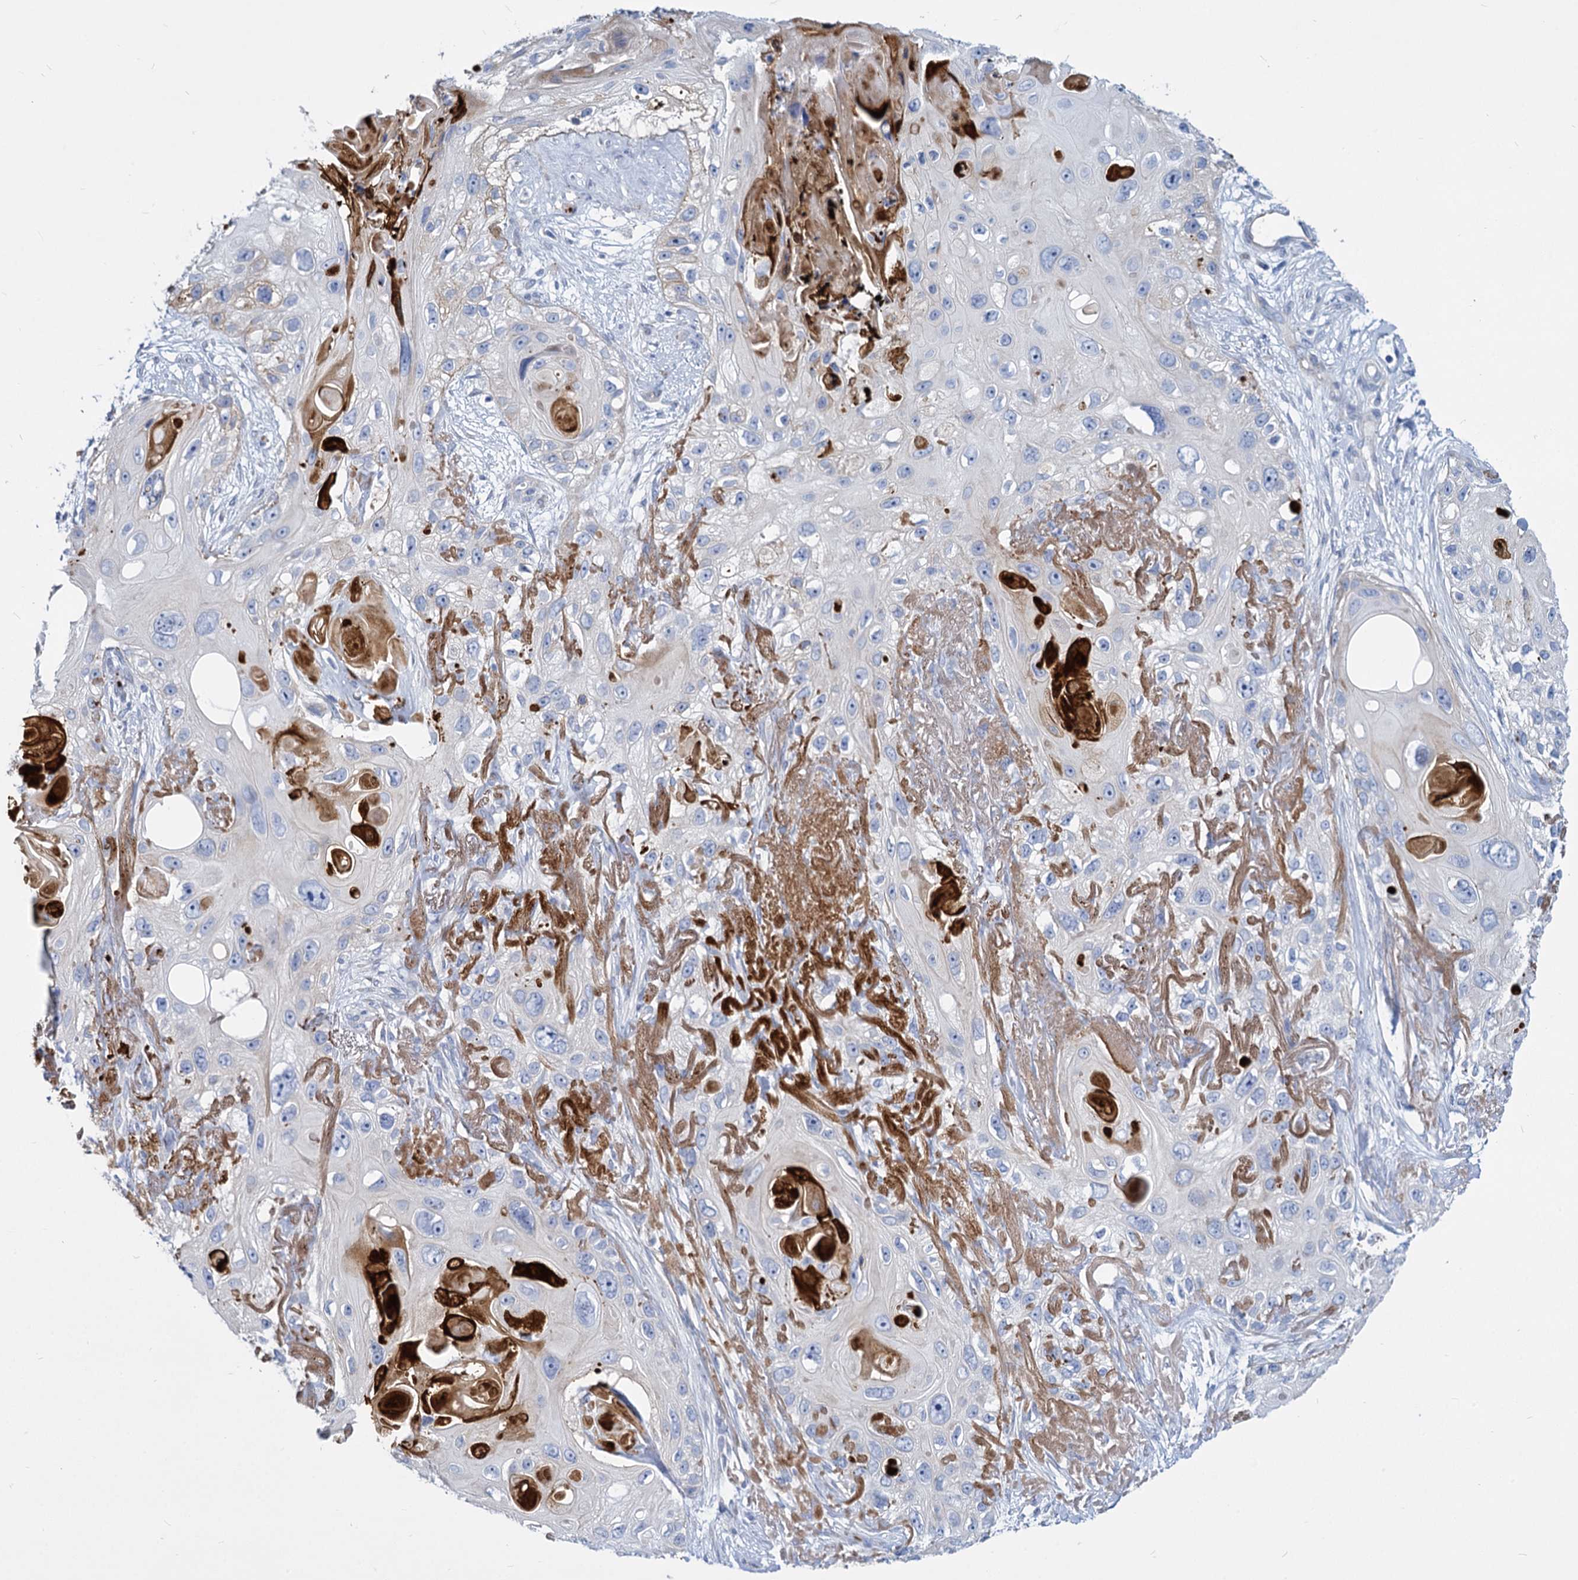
{"staining": {"intensity": "negative", "quantity": "none", "location": "none"}, "tissue": "skin cancer", "cell_type": "Tumor cells", "image_type": "cancer", "snomed": [{"axis": "morphology", "description": "Normal tissue, NOS"}, {"axis": "morphology", "description": "Squamous cell carcinoma, NOS"}, {"axis": "topography", "description": "Skin"}], "caption": "A histopathology image of human skin cancer is negative for staining in tumor cells.", "gene": "TRIM77", "patient": {"sex": "male", "age": 72}}